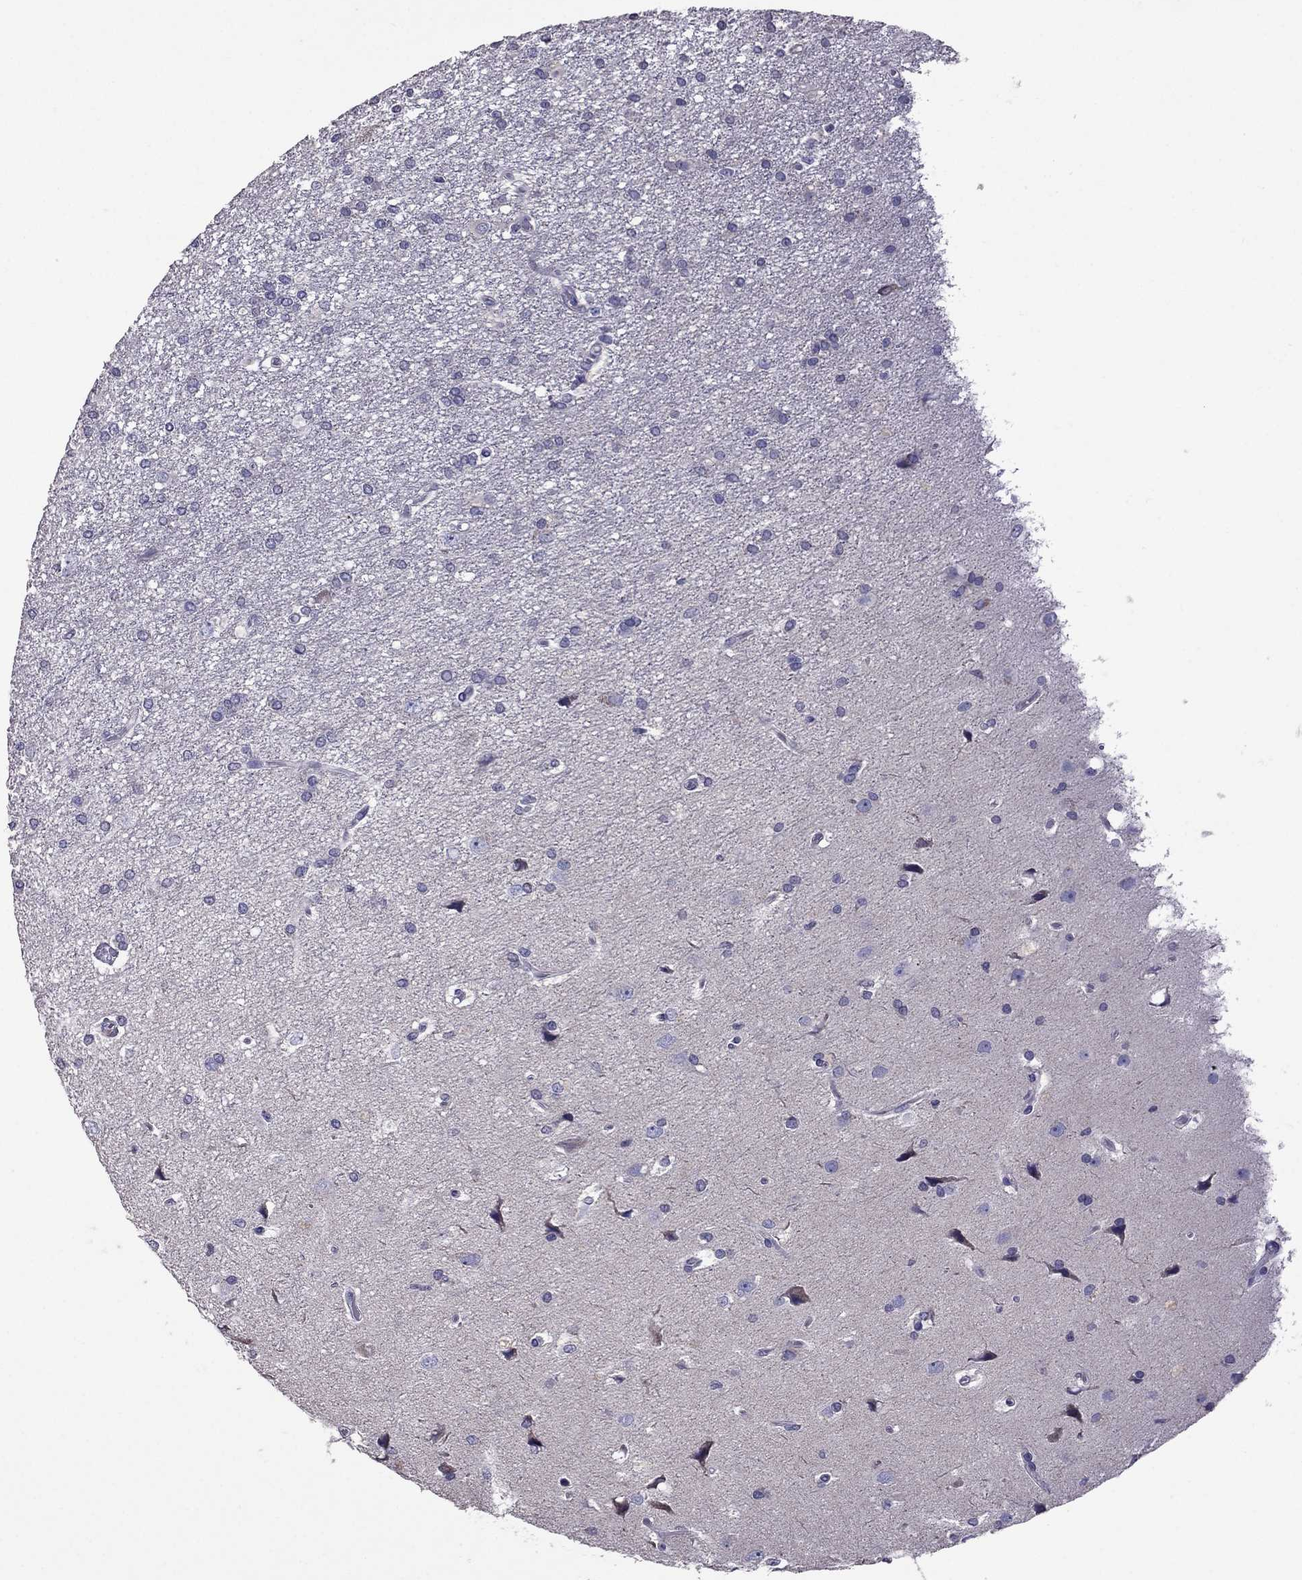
{"staining": {"intensity": "negative", "quantity": "none", "location": "none"}, "tissue": "glioma", "cell_type": "Tumor cells", "image_type": "cancer", "snomed": [{"axis": "morphology", "description": "Glioma, malignant, High grade"}, {"axis": "topography", "description": "Brain"}], "caption": "This is an IHC micrograph of malignant high-grade glioma. There is no staining in tumor cells.", "gene": "OXCT2", "patient": {"sex": "female", "age": 63}}